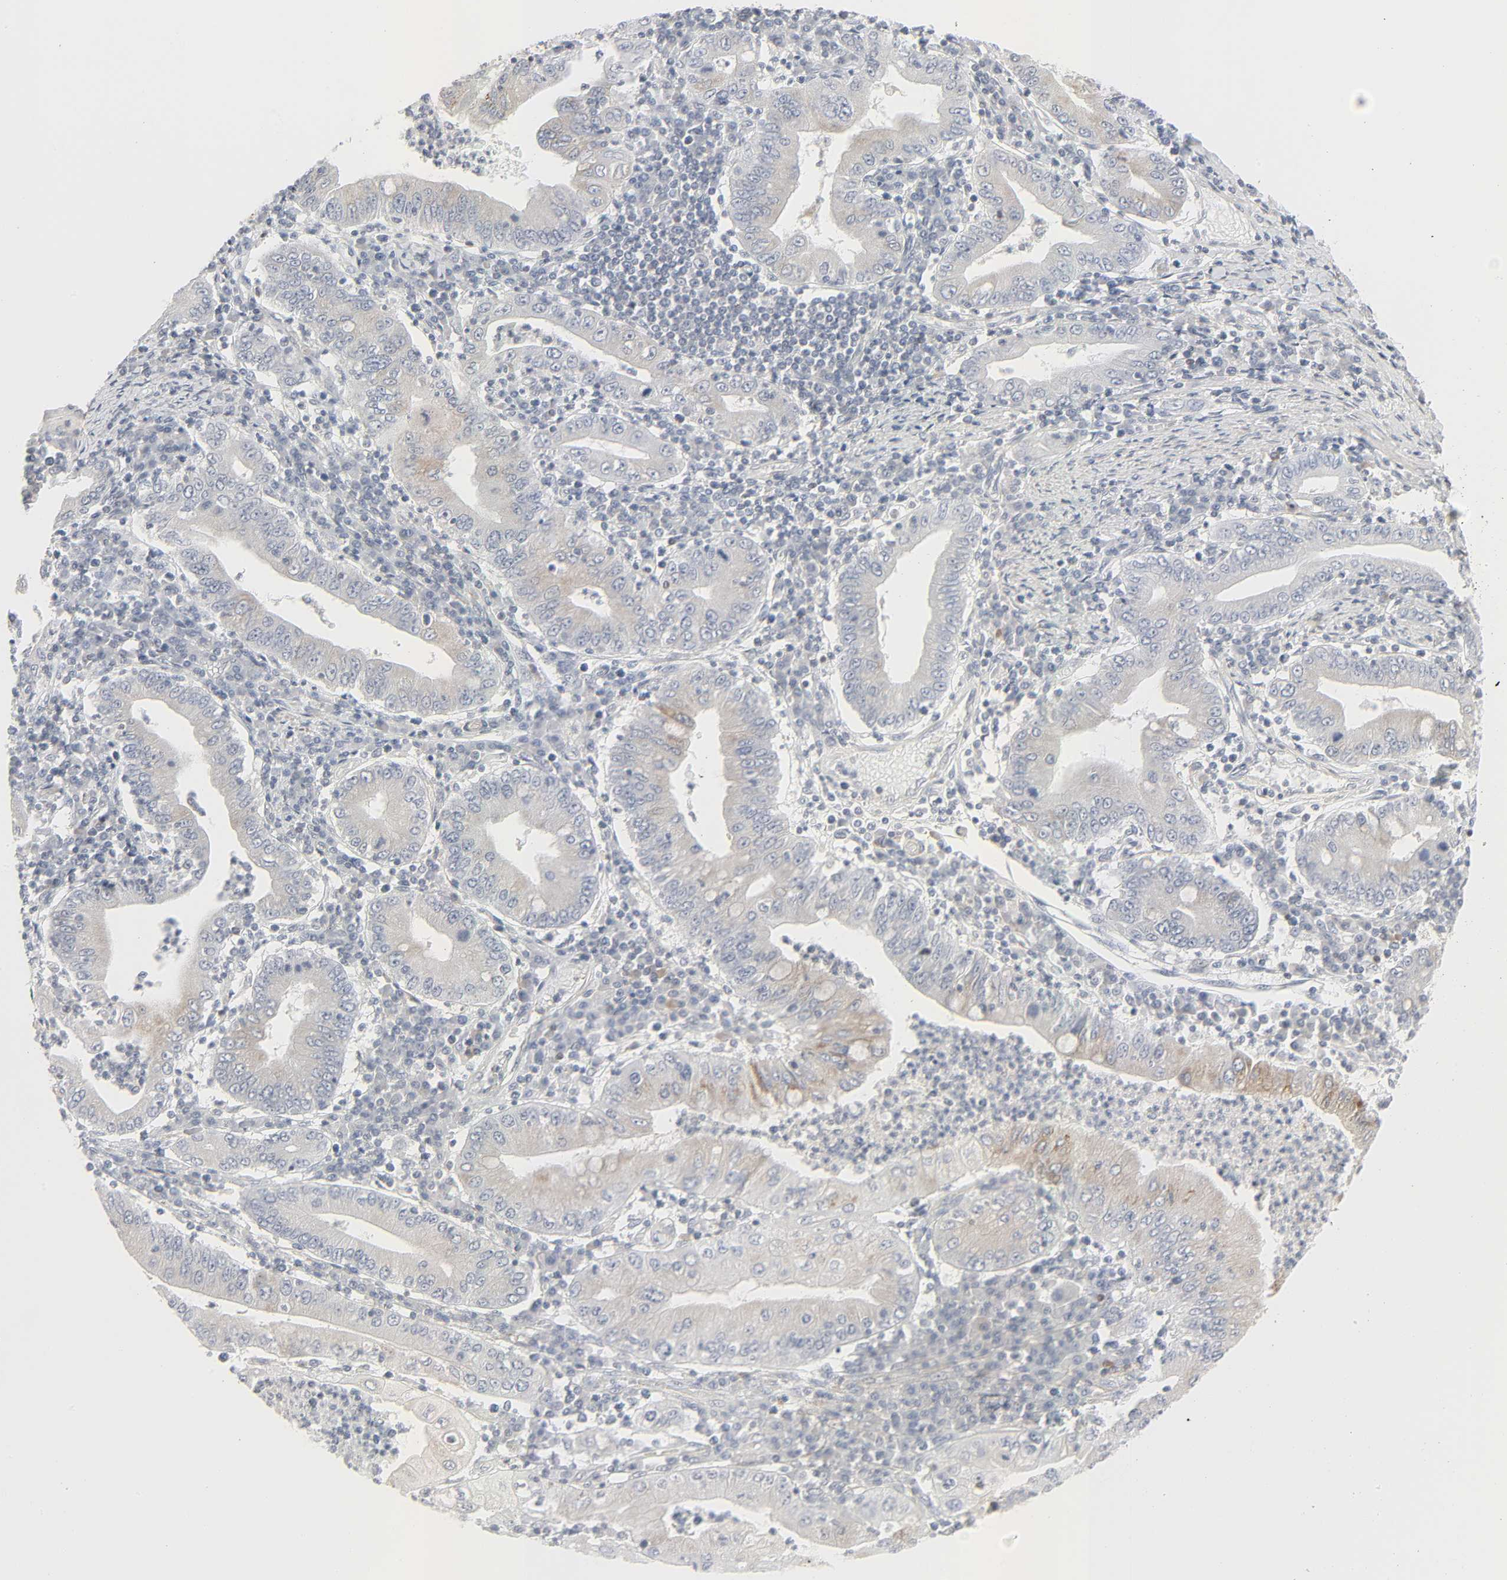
{"staining": {"intensity": "moderate", "quantity": "<25%", "location": "cytoplasmic/membranous"}, "tissue": "stomach cancer", "cell_type": "Tumor cells", "image_type": "cancer", "snomed": [{"axis": "morphology", "description": "Normal tissue, NOS"}, {"axis": "morphology", "description": "Adenocarcinoma, NOS"}, {"axis": "topography", "description": "Esophagus"}, {"axis": "topography", "description": "Stomach, upper"}, {"axis": "topography", "description": "Peripheral nerve tissue"}], "caption": "Immunohistochemistry histopathology image of neoplastic tissue: stomach adenocarcinoma stained using immunohistochemistry demonstrates low levels of moderate protein expression localized specifically in the cytoplasmic/membranous of tumor cells, appearing as a cytoplasmic/membranous brown color.", "gene": "ZBTB16", "patient": {"sex": "male", "age": 62}}